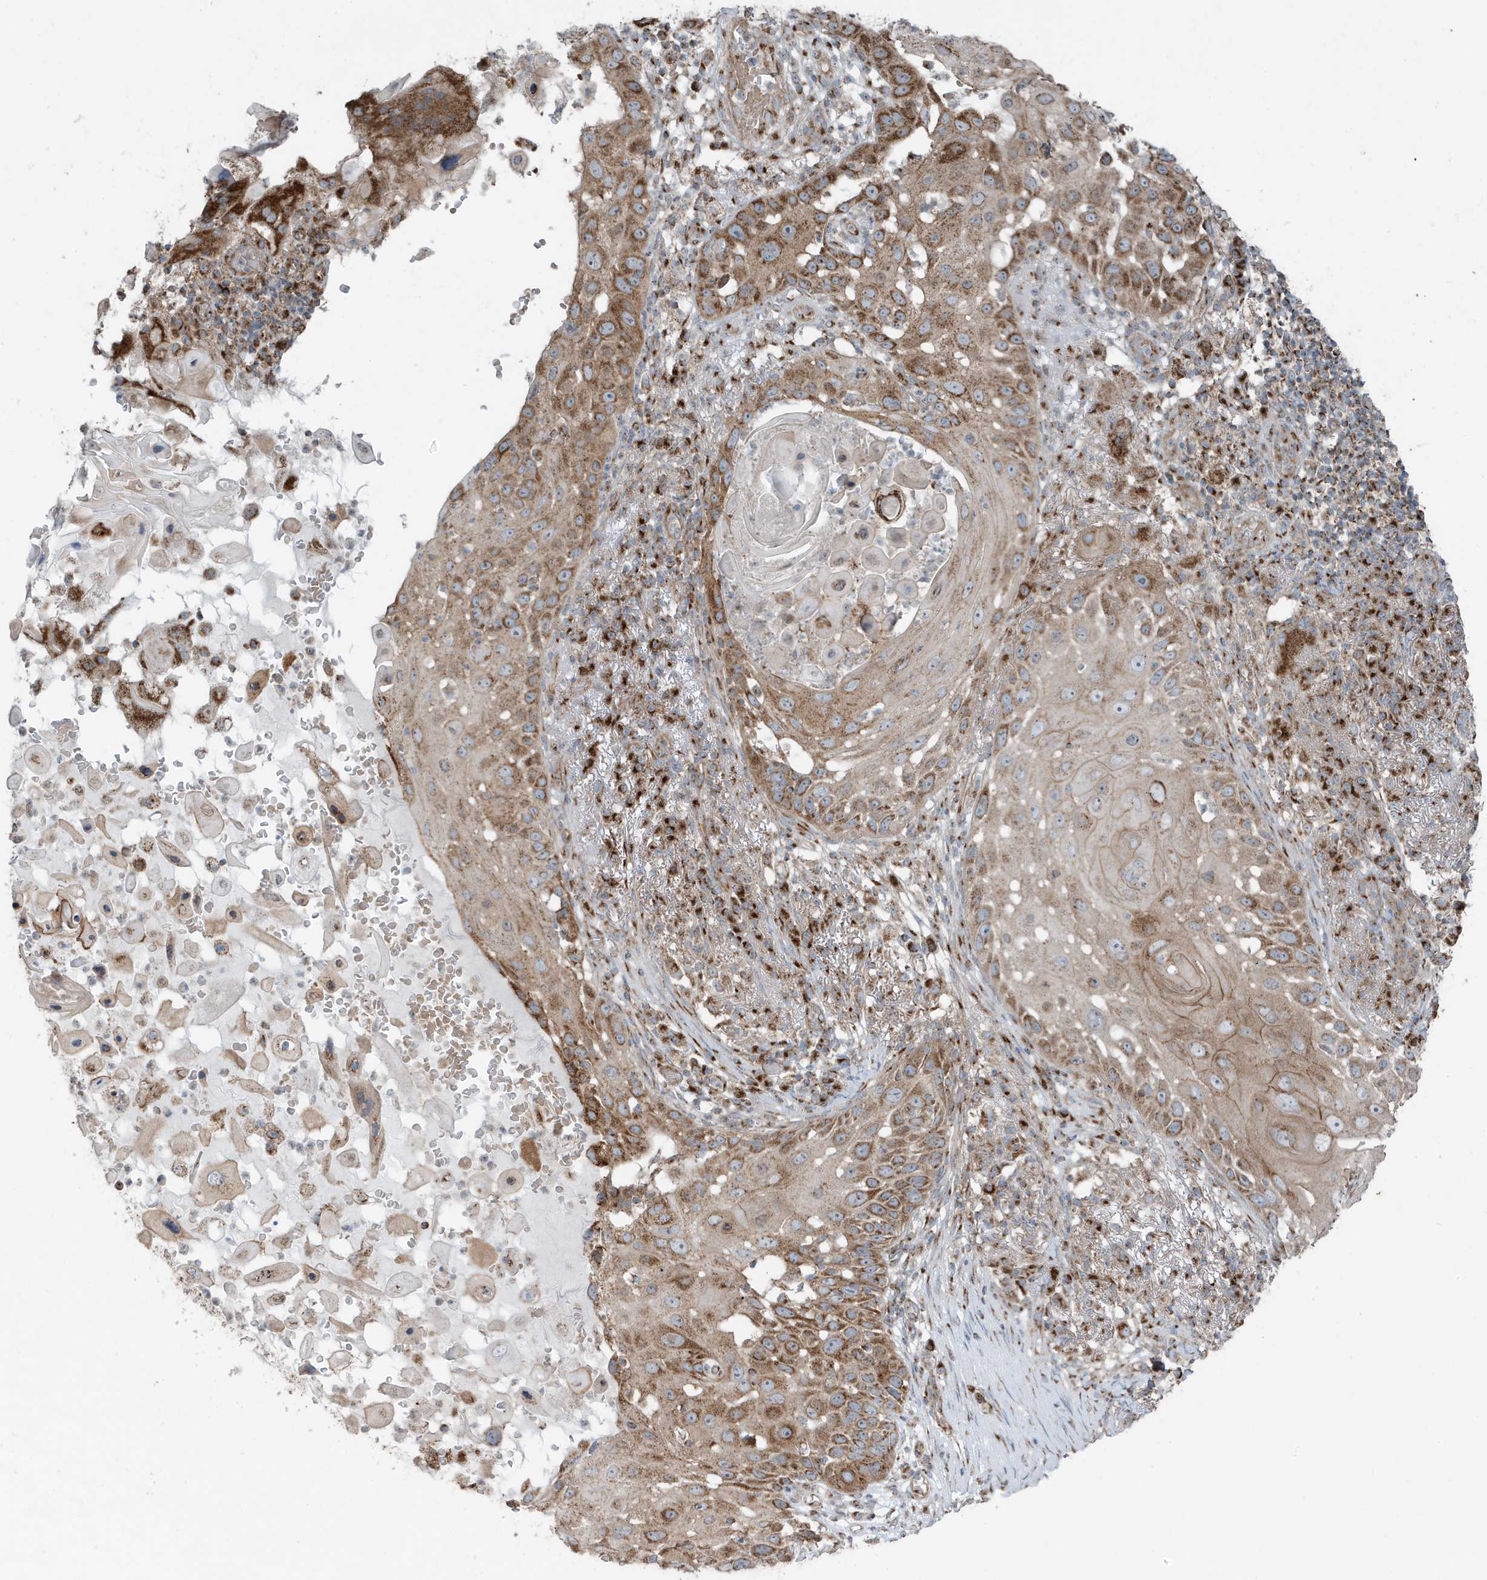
{"staining": {"intensity": "moderate", "quantity": ">75%", "location": "cytoplasmic/membranous"}, "tissue": "skin cancer", "cell_type": "Tumor cells", "image_type": "cancer", "snomed": [{"axis": "morphology", "description": "Squamous cell carcinoma, NOS"}, {"axis": "topography", "description": "Skin"}], "caption": "Protein staining exhibits moderate cytoplasmic/membranous staining in approximately >75% of tumor cells in skin squamous cell carcinoma. The staining was performed using DAB, with brown indicating positive protein expression. Nuclei are stained blue with hematoxylin.", "gene": "GOLGA4", "patient": {"sex": "female", "age": 44}}